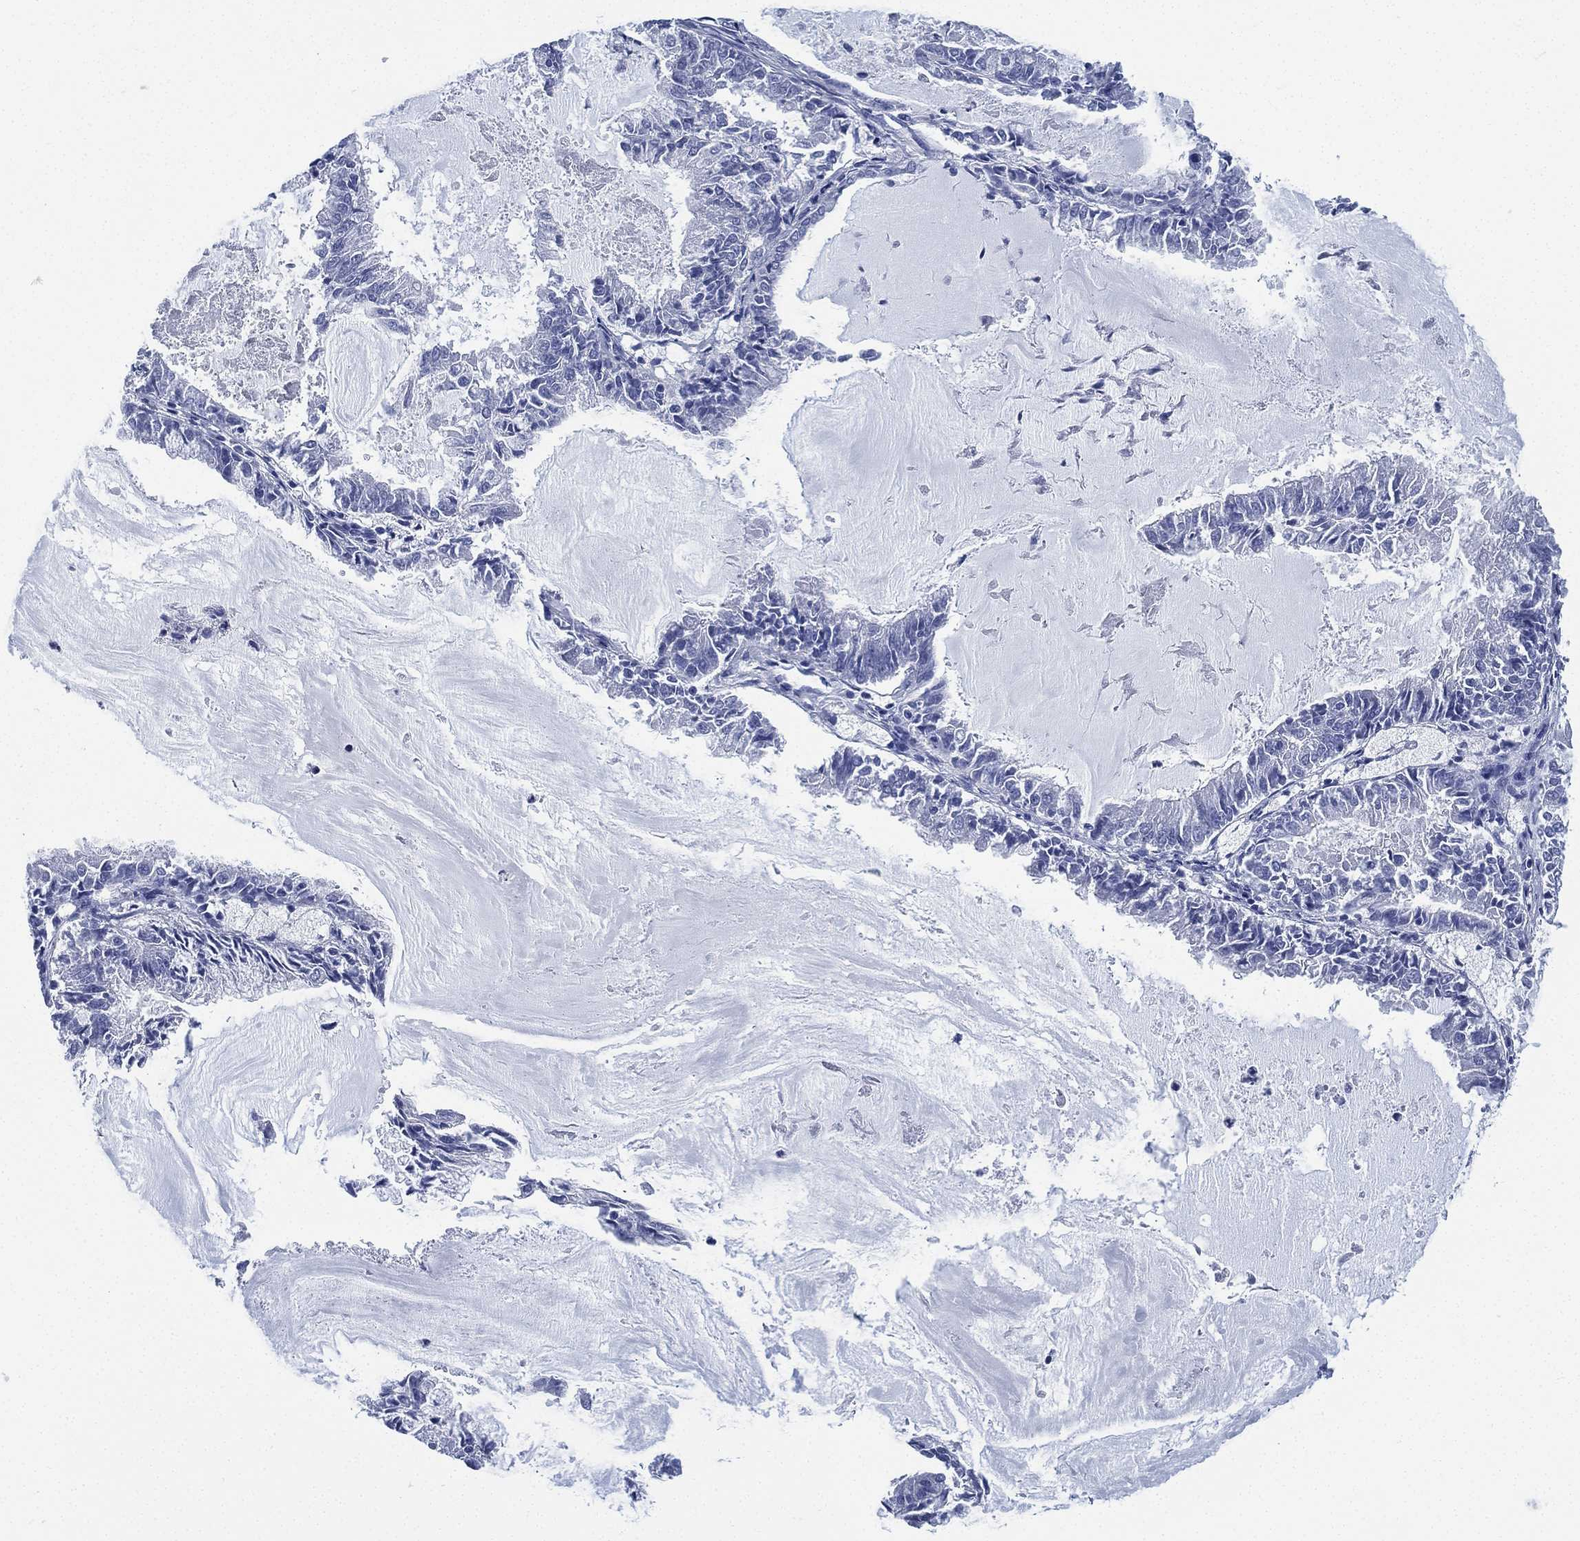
{"staining": {"intensity": "negative", "quantity": "none", "location": "none"}, "tissue": "endometrial cancer", "cell_type": "Tumor cells", "image_type": "cancer", "snomed": [{"axis": "morphology", "description": "Adenocarcinoma, NOS"}, {"axis": "topography", "description": "Endometrium"}], "caption": "Endometrial adenocarcinoma was stained to show a protein in brown. There is no significant positivity in tumor cells.", "gene": "CCDC70", "patient": {"sex": "female", "age": 57}}